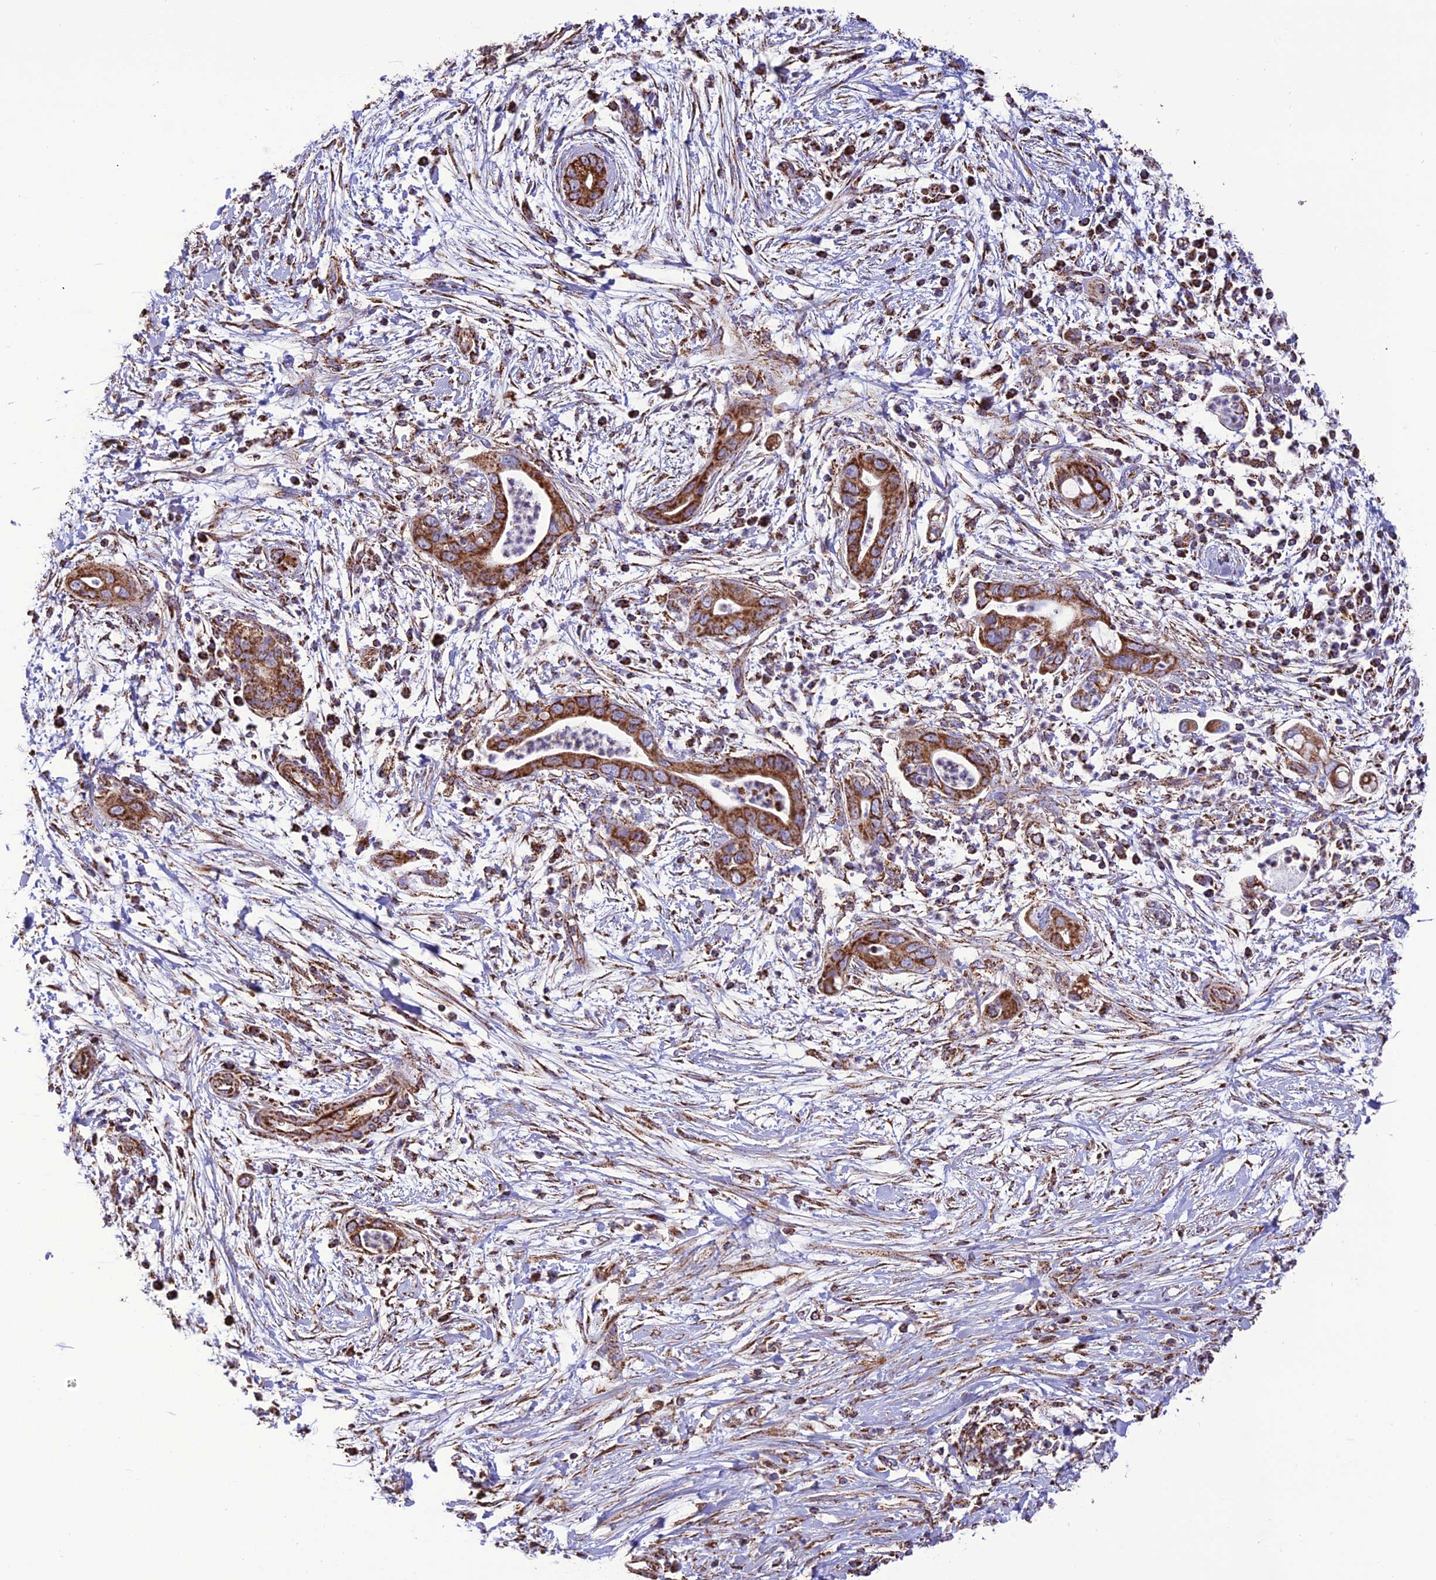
{"staining": {"intensity": "strong", "quantity": ">75%", "location": "cytoplasmic/membranous"}, "tissue": "pancreatic cancer", "cell_type": "Tumor cells", "image_type": "cancer", "snomed": [{"axis": "morphology", "description": "Adenocarcinoma, NOS"}, {"axis": "topography", "description": "Pancreas"}], "caption": "Immunohistochemistry of human adenocarcinoma (pancreatic) displays high levels of strong cytoplasmic/membranous staining in approximately >75% of tumor cells. Nuclei are stained in blue.", "gene": "NDUFAF1", "patient": {"sex": "male", "age": 75}}